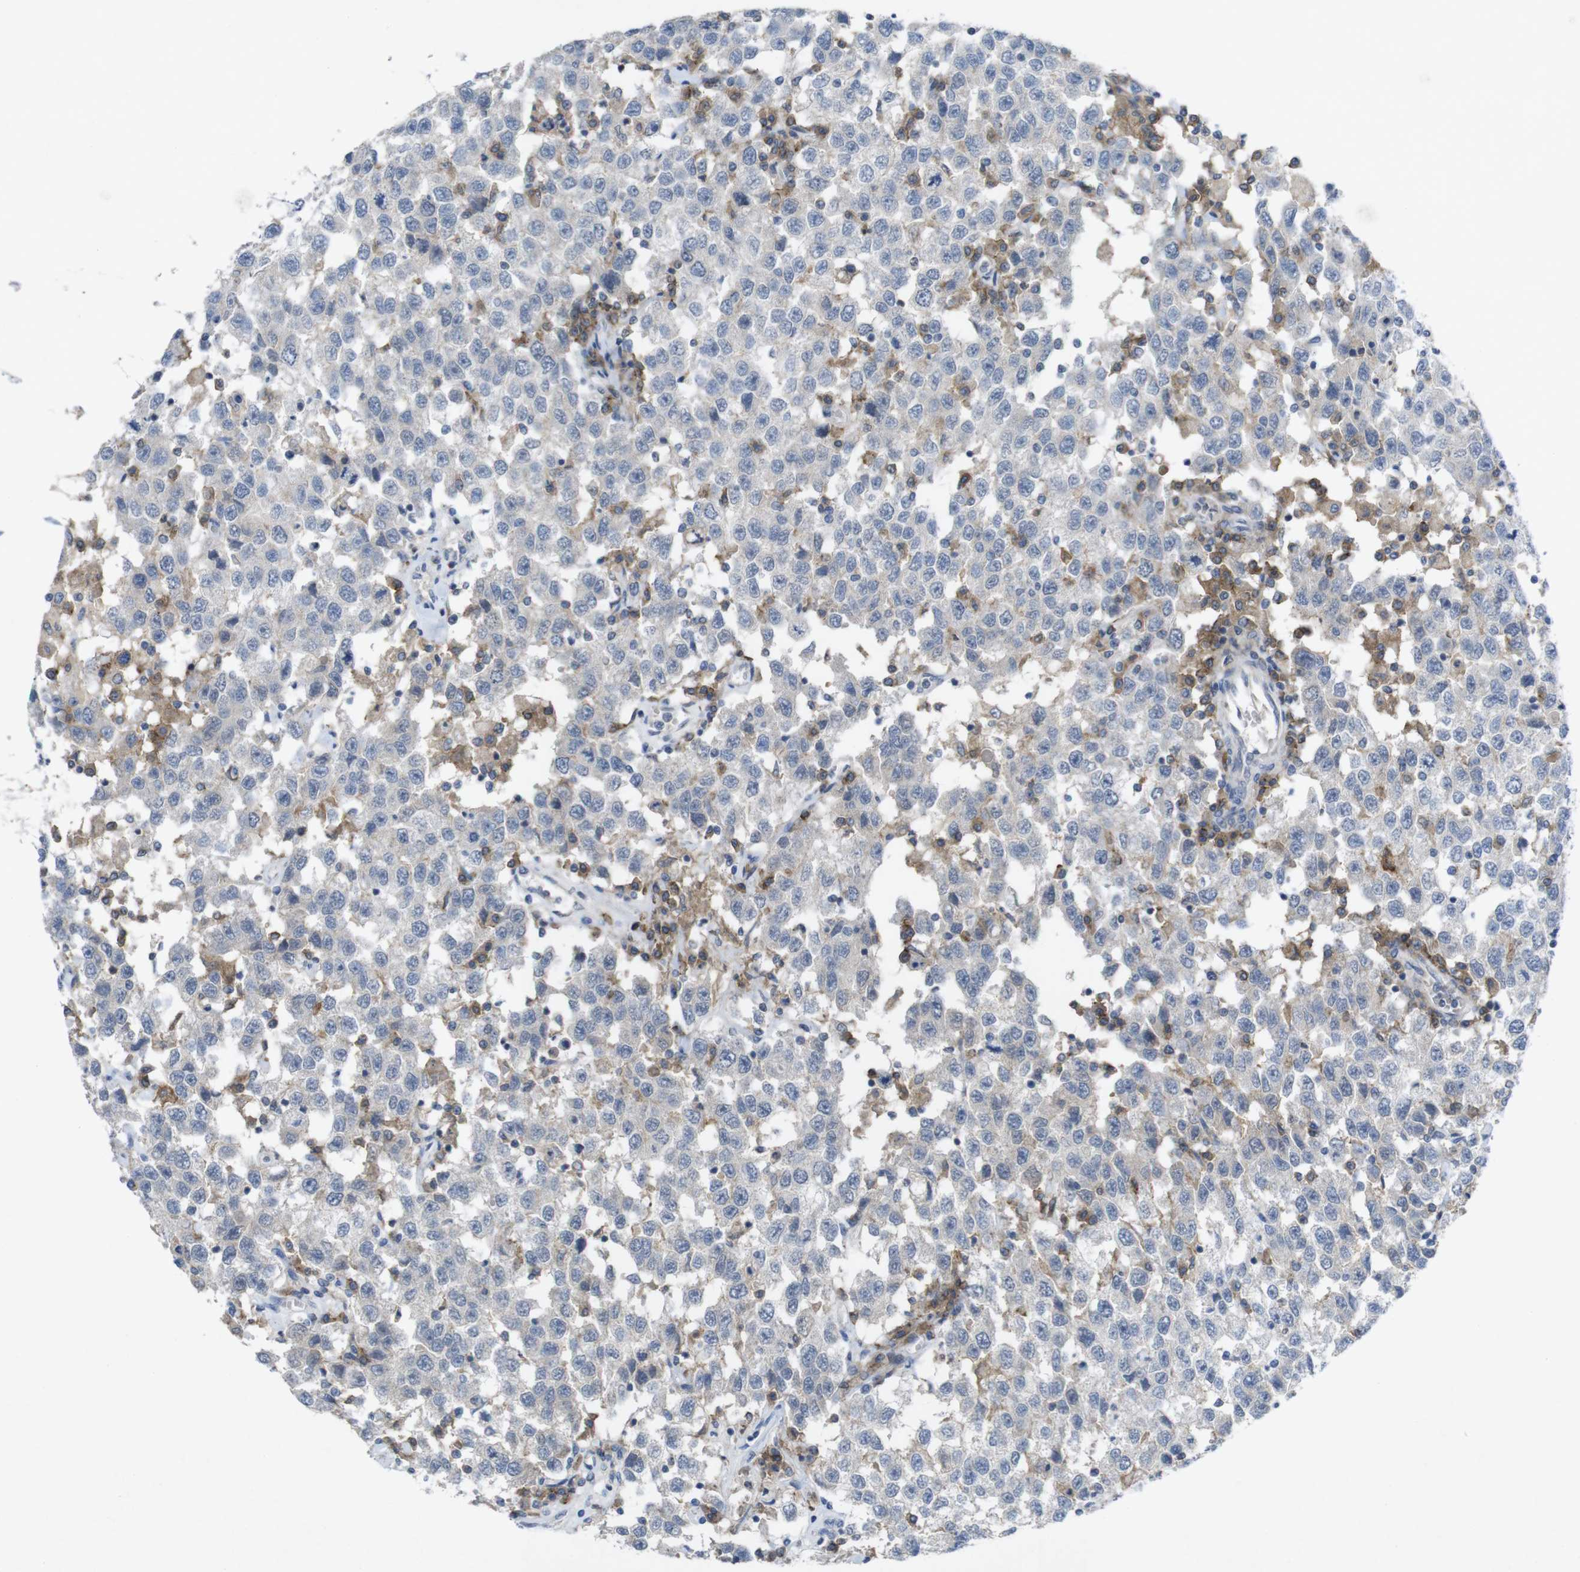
{"staining": {"intensity": "negative", "quantity": "none", "location": "none"}, "tissue": "testis cancer", "cell_type": "Tumor cells", "image_type": "cancer", "snomed": [{"axis": "morphology", "description": "Seminoma, NOS"}, {"axis": "topography", "description": "Testis"}], "caption": "Micrograph shows no significant protein expression in tumor cells of testis seminoma. The staining is performed using DAB brown chromogen with nuclei counter-stained in using hematoxylin.", "gene": "SLAMF7", "patient": {"sex": "male", "age": 41}}